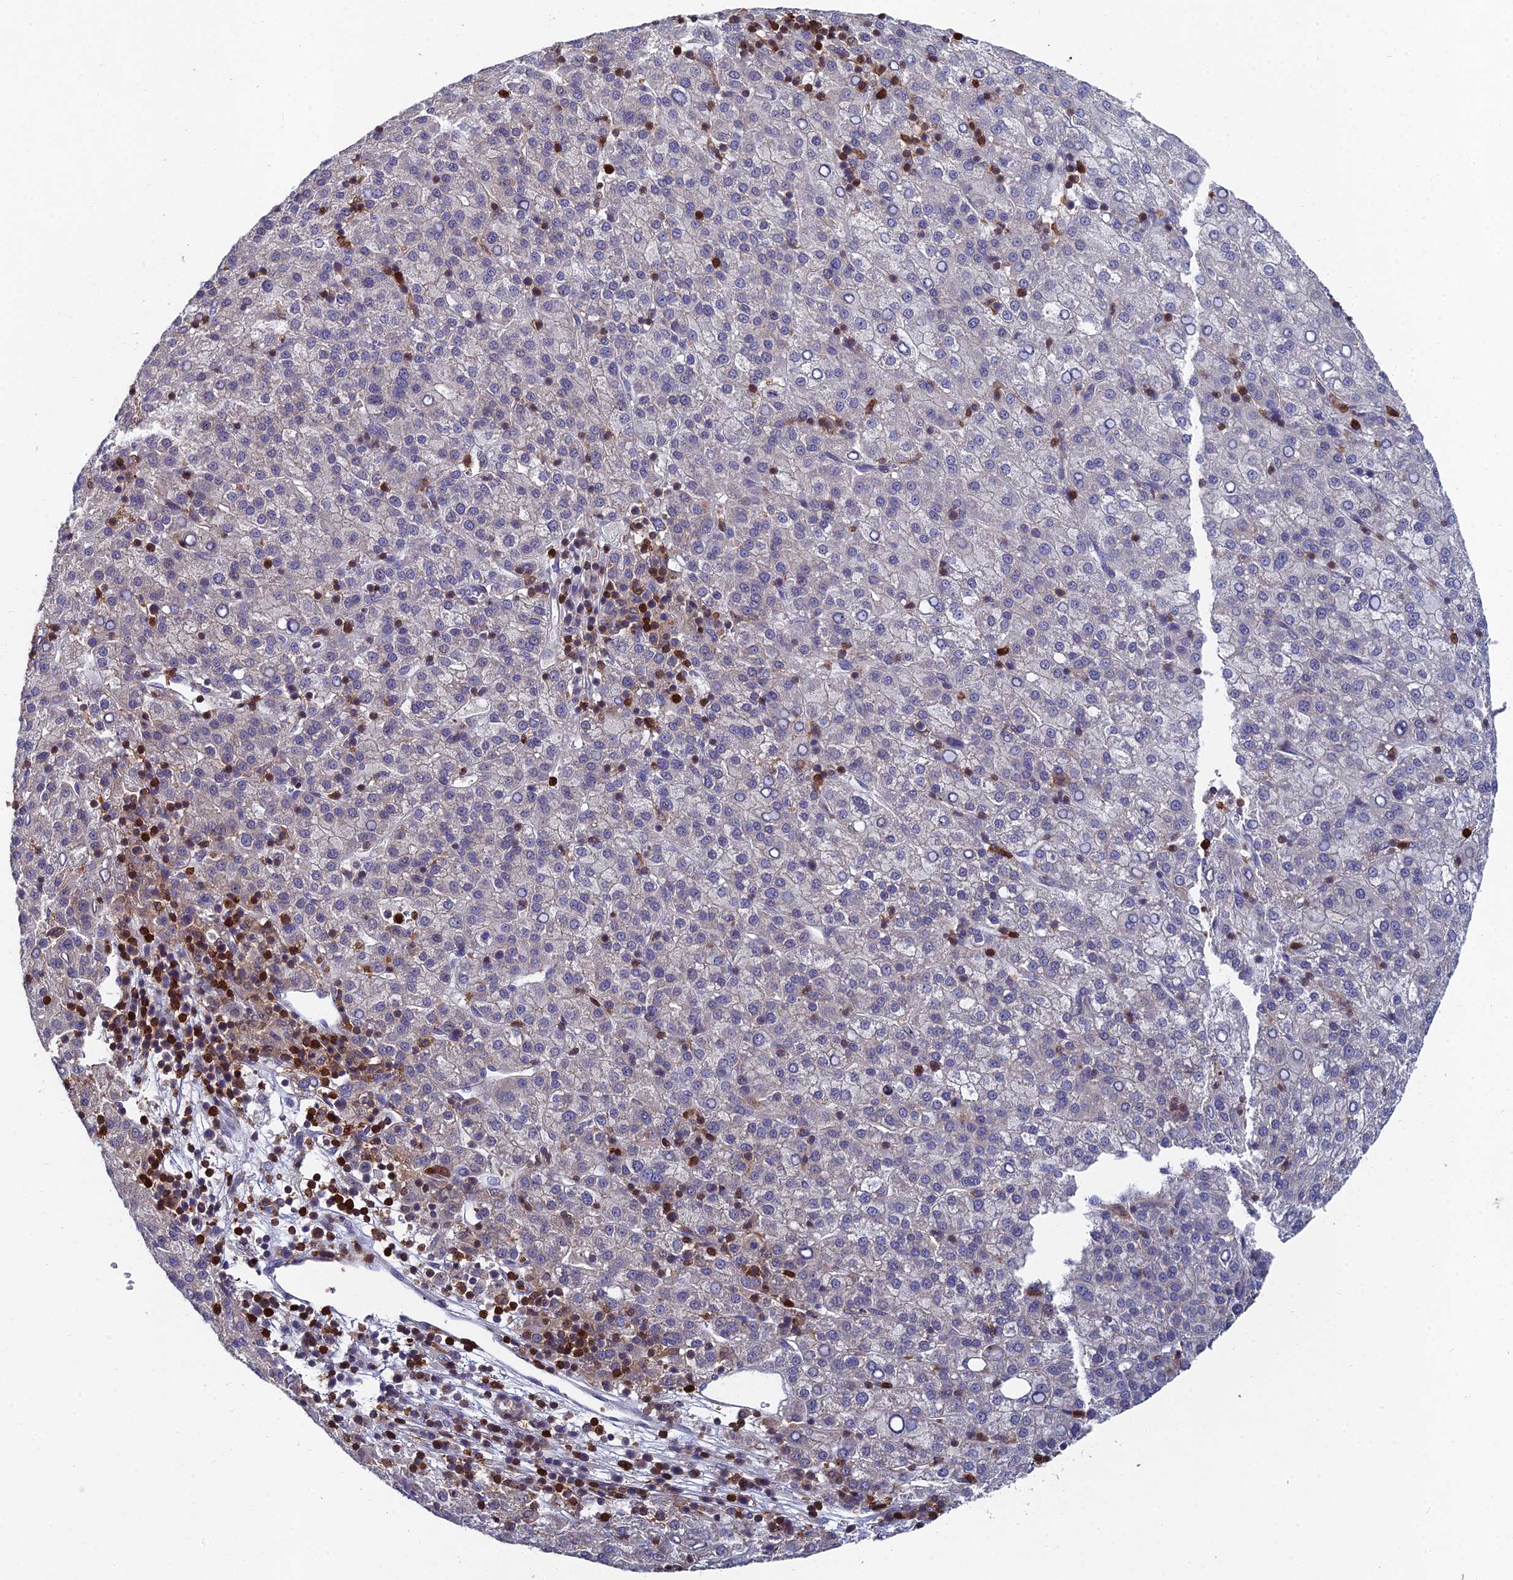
{"staining": {"intensity": "weak", "quantity": "25%-75%", "location": "cytoplasmic/membranous"}, "tissue": "liver cancer", "cell_type": "Tumor cells", "image_type": "cancer", "snomed": [{"axis": "morphology", "description": "Carcinoma, Hepatocellular, NOS"}, {"axis": "topography", "description": "Liver"}], "caption": "Immunohistochemistry histopathology image of liver cancer (hepatocellular carcinoma) stained for a protein (brown), which displays low levels of weak cytoplasmic/membranous positivity in about 25%-75% of tumor cells.", "gene": "GALK2", "patient": {"sex": "female", "age": 58}}